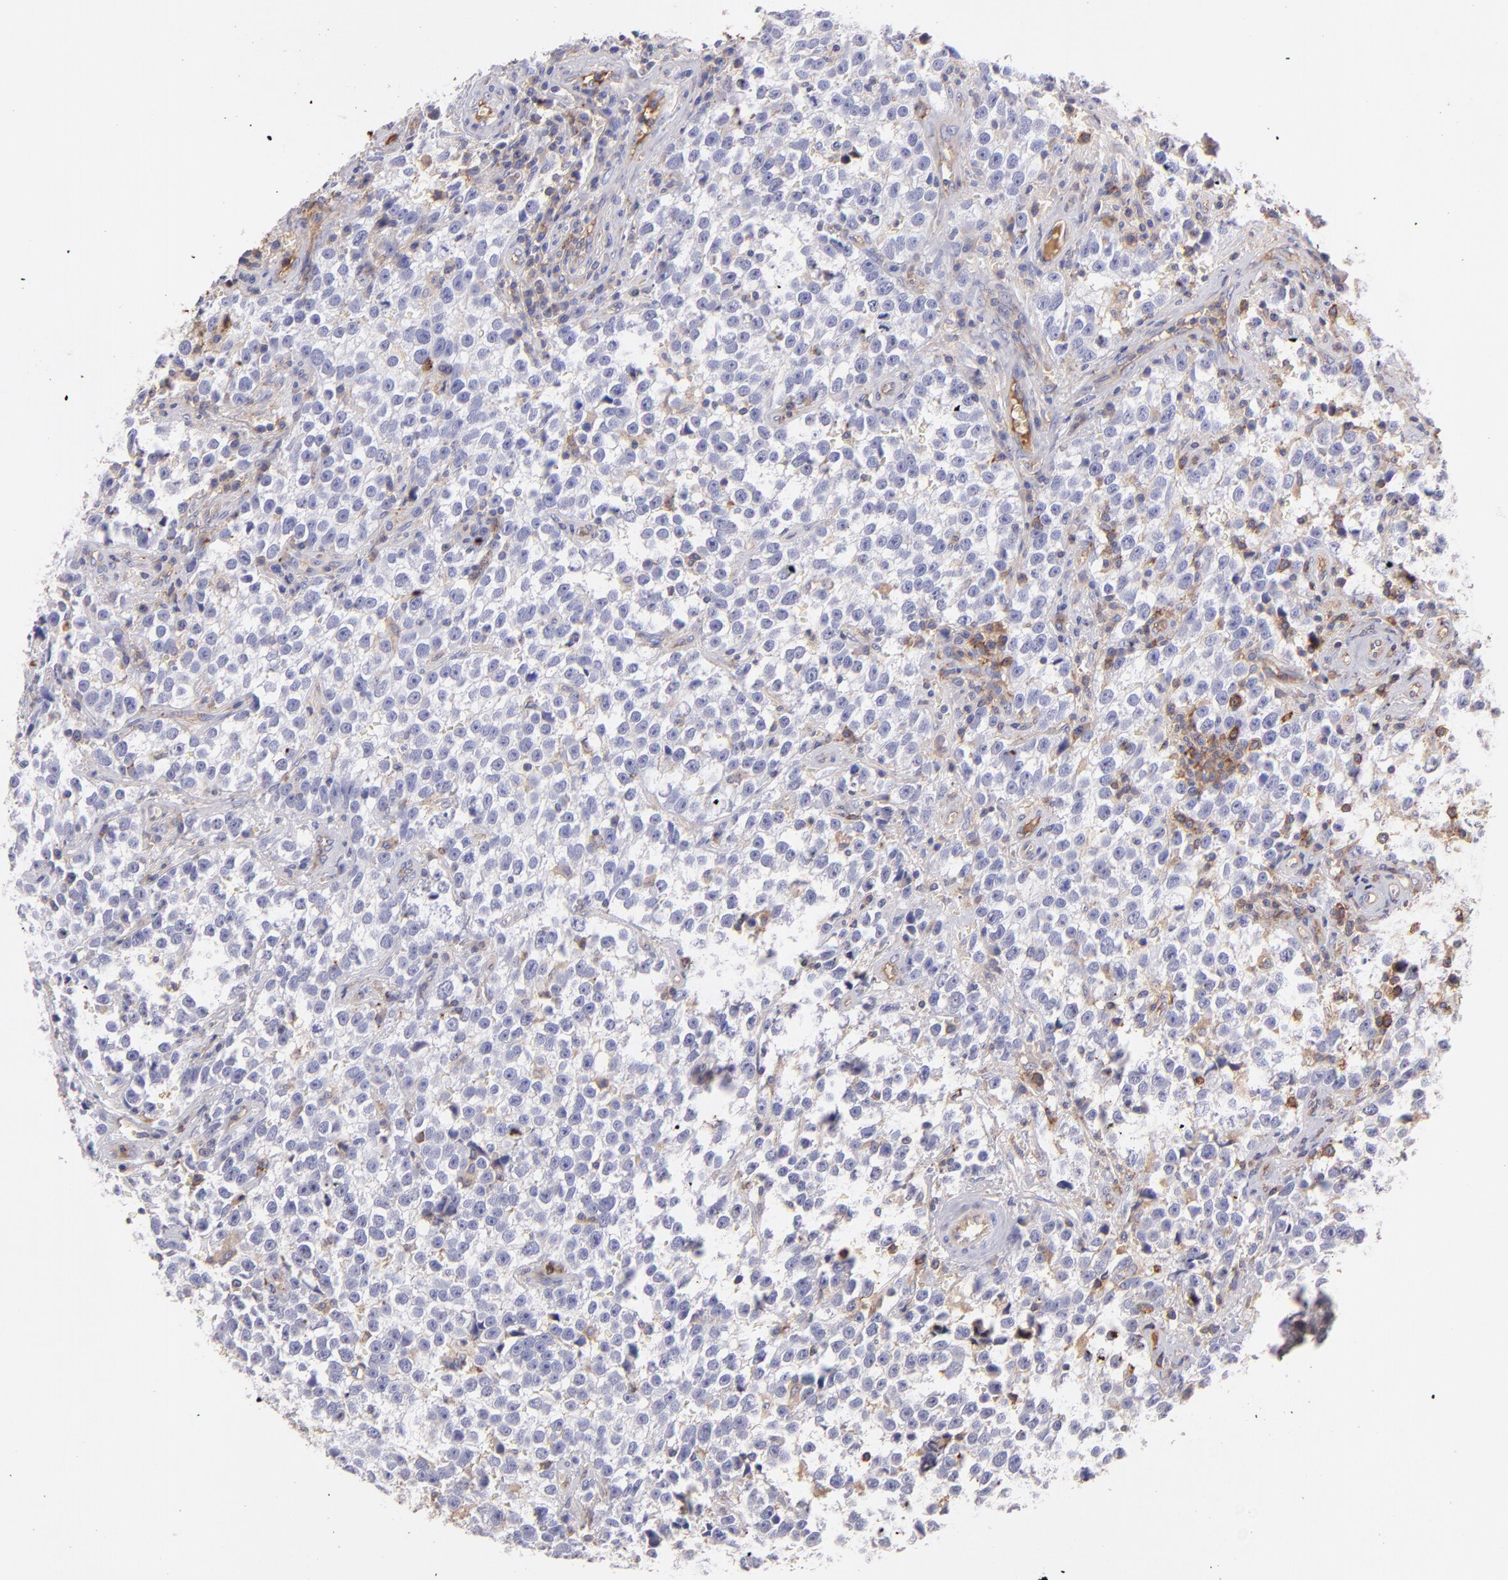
{"staining": {"intensity": "negative", "quantity": "none", "location": "none"}, "tissue": "testis cancer", "cell_type": "Tumor cells", "image_type": "cancer", "snomed": [{"axis": "morphology", "description": "Seminoma, NOS"}, {"axis": "topography", "description": "Testis"}], "caption": "Seminoma (testis) was stained to show a protein in brown. There is no significant staining in tumor cells. The staining is performed using DAB (3,3'-diaminobenzidine) brown chromogen with nuclei counter-stained in using hematoxylin.", "gene": "FGB", "patient": {"sex": "male", "age": 38}}